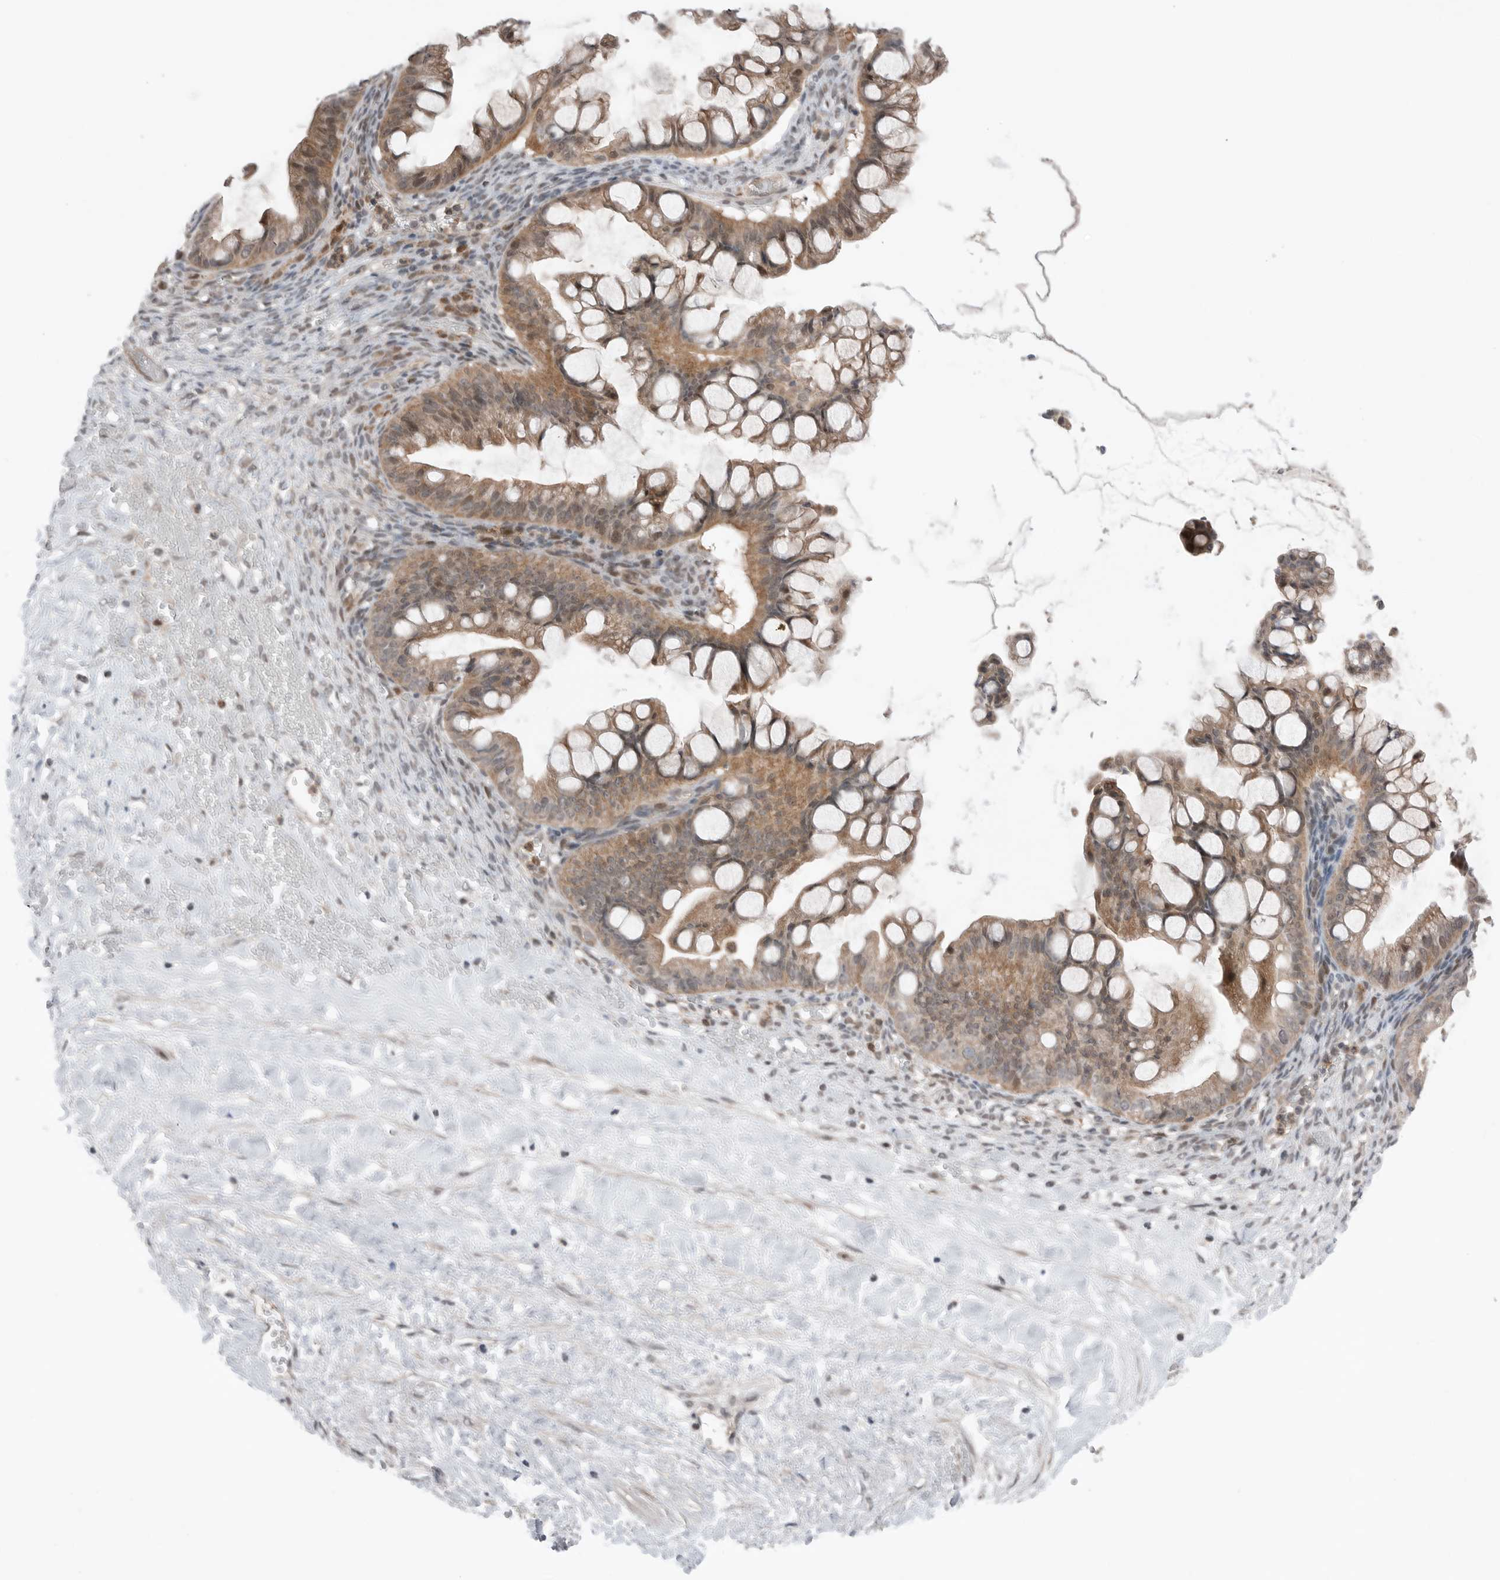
{"staining": {"intensity": "moderate", "quantity": ">75%", "location": "cytoplasmic/membranous,nuclear"}, "tissue": "ovarian cancer", "cell_type": "Tumor cells", "image_type": "cancer", "snomed": [{"axis": "morphology", "description": "Cystadenocarcinoma, mucinous, NOS"}, {"axis": "topography", "description": "Ovary"}], "caption": "Protein expression analysis of human ovarian cancer reveals moderate cytoplasmic/membranous and nuclear staining in about >75% of tumor cells.", "gene": "NTAQ1", "patient": {"sex": "female", "age": 73}}